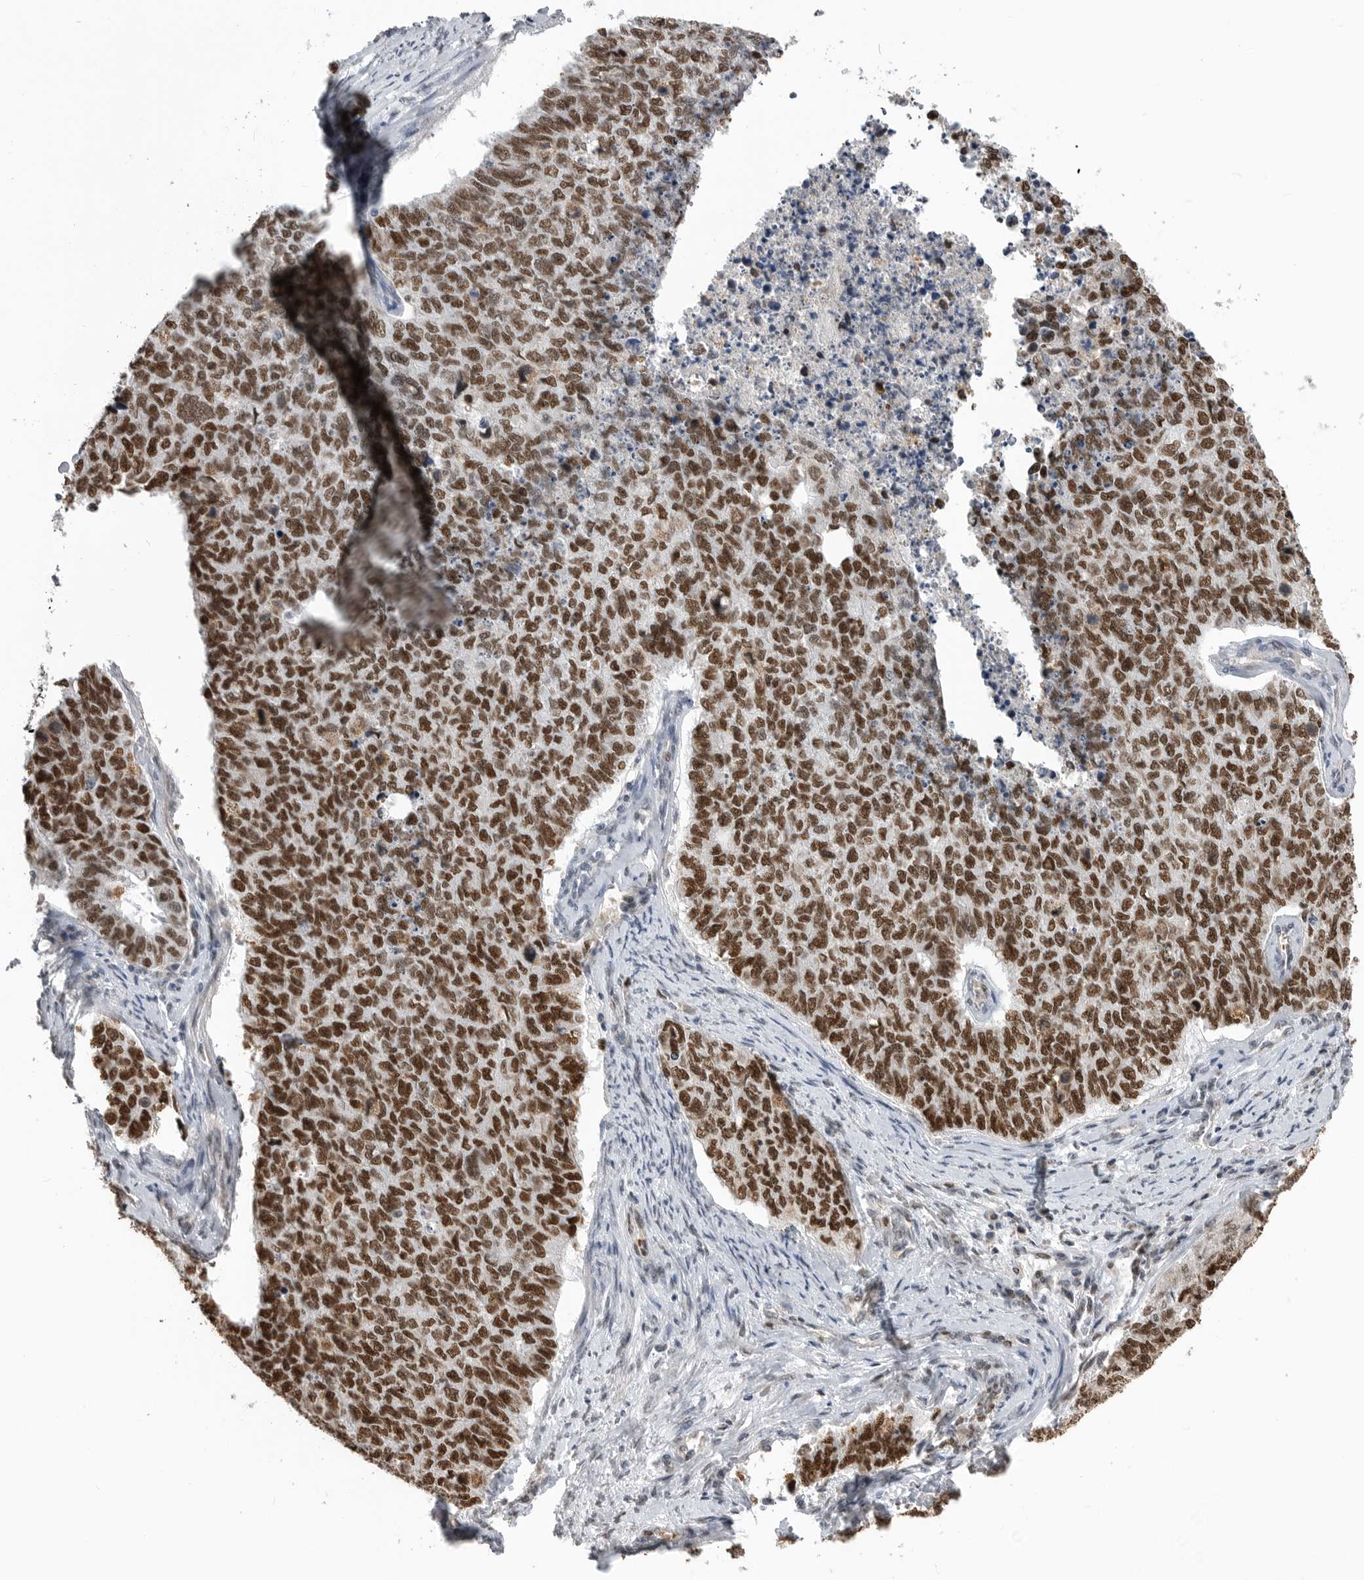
{"staining": {"intensity": "strong", "quantity": ">75%", "location": "nuclear"}, "tissue": "cervical cancer", "cell_type": "Tumor cells", "image_type": "cancer", "snomed": [{"axis": "morphology", "description": "Squamous cell carcinoma, NOS"}, {"axis": "topography", "description": "Cervix"}], "caption": "IHC of cervical cancer (squamous cell carcinoma) exhibits high levels of strong nuclear staining in about >75% of tumor cells.", "gene": "SMARCC1", "patient": {"sex": "female", "age": 63}}